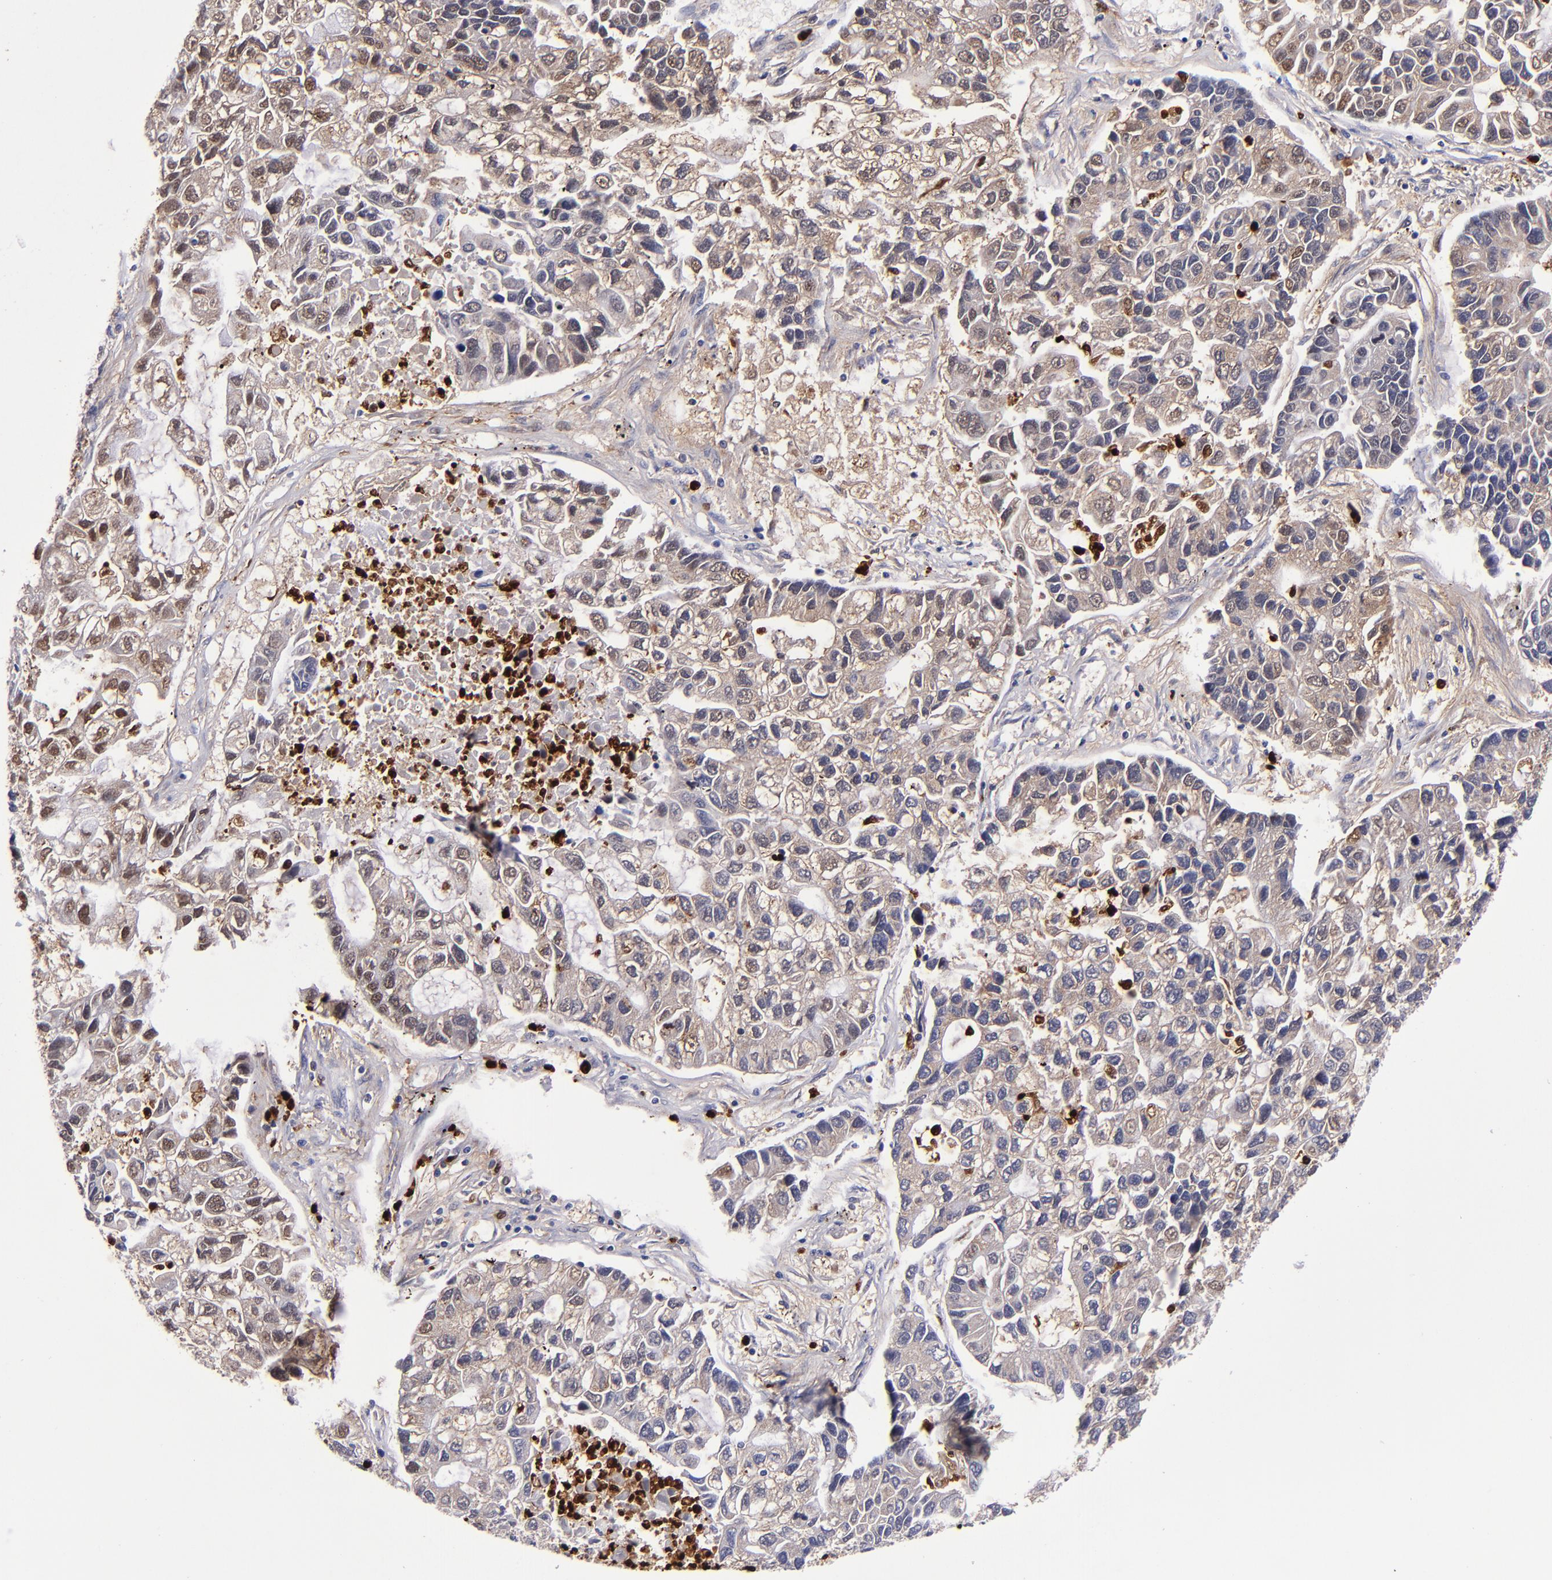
{"staining": {"intensity": "moderate", "quantity": ">75%", "location": "cytoplasmic/membranous,nuclear"}, "tissue": "lung cancer", "cell_type": "Tumor cells", "image_type": "cancer", "snomed": [{"axis": "morphology", "description": "Adenocarcinoma, NOS"}, {"axis": "topography", "description": "Lung"}], "caption": "Brown immunohistochemical staining in lung adenocarcinoma exhibits moderate cytoplasmic/membranous and nuclear positivity in approximately >75% of tumor cells. The protein is stained brown, and the nuclei are stained in blue (DAB (3,3'-diaminobenzidine) IHC with brightfield microscopy, high magnification).", "gene": "S100A8", "patient": {"sex": "female", "age": 51}}